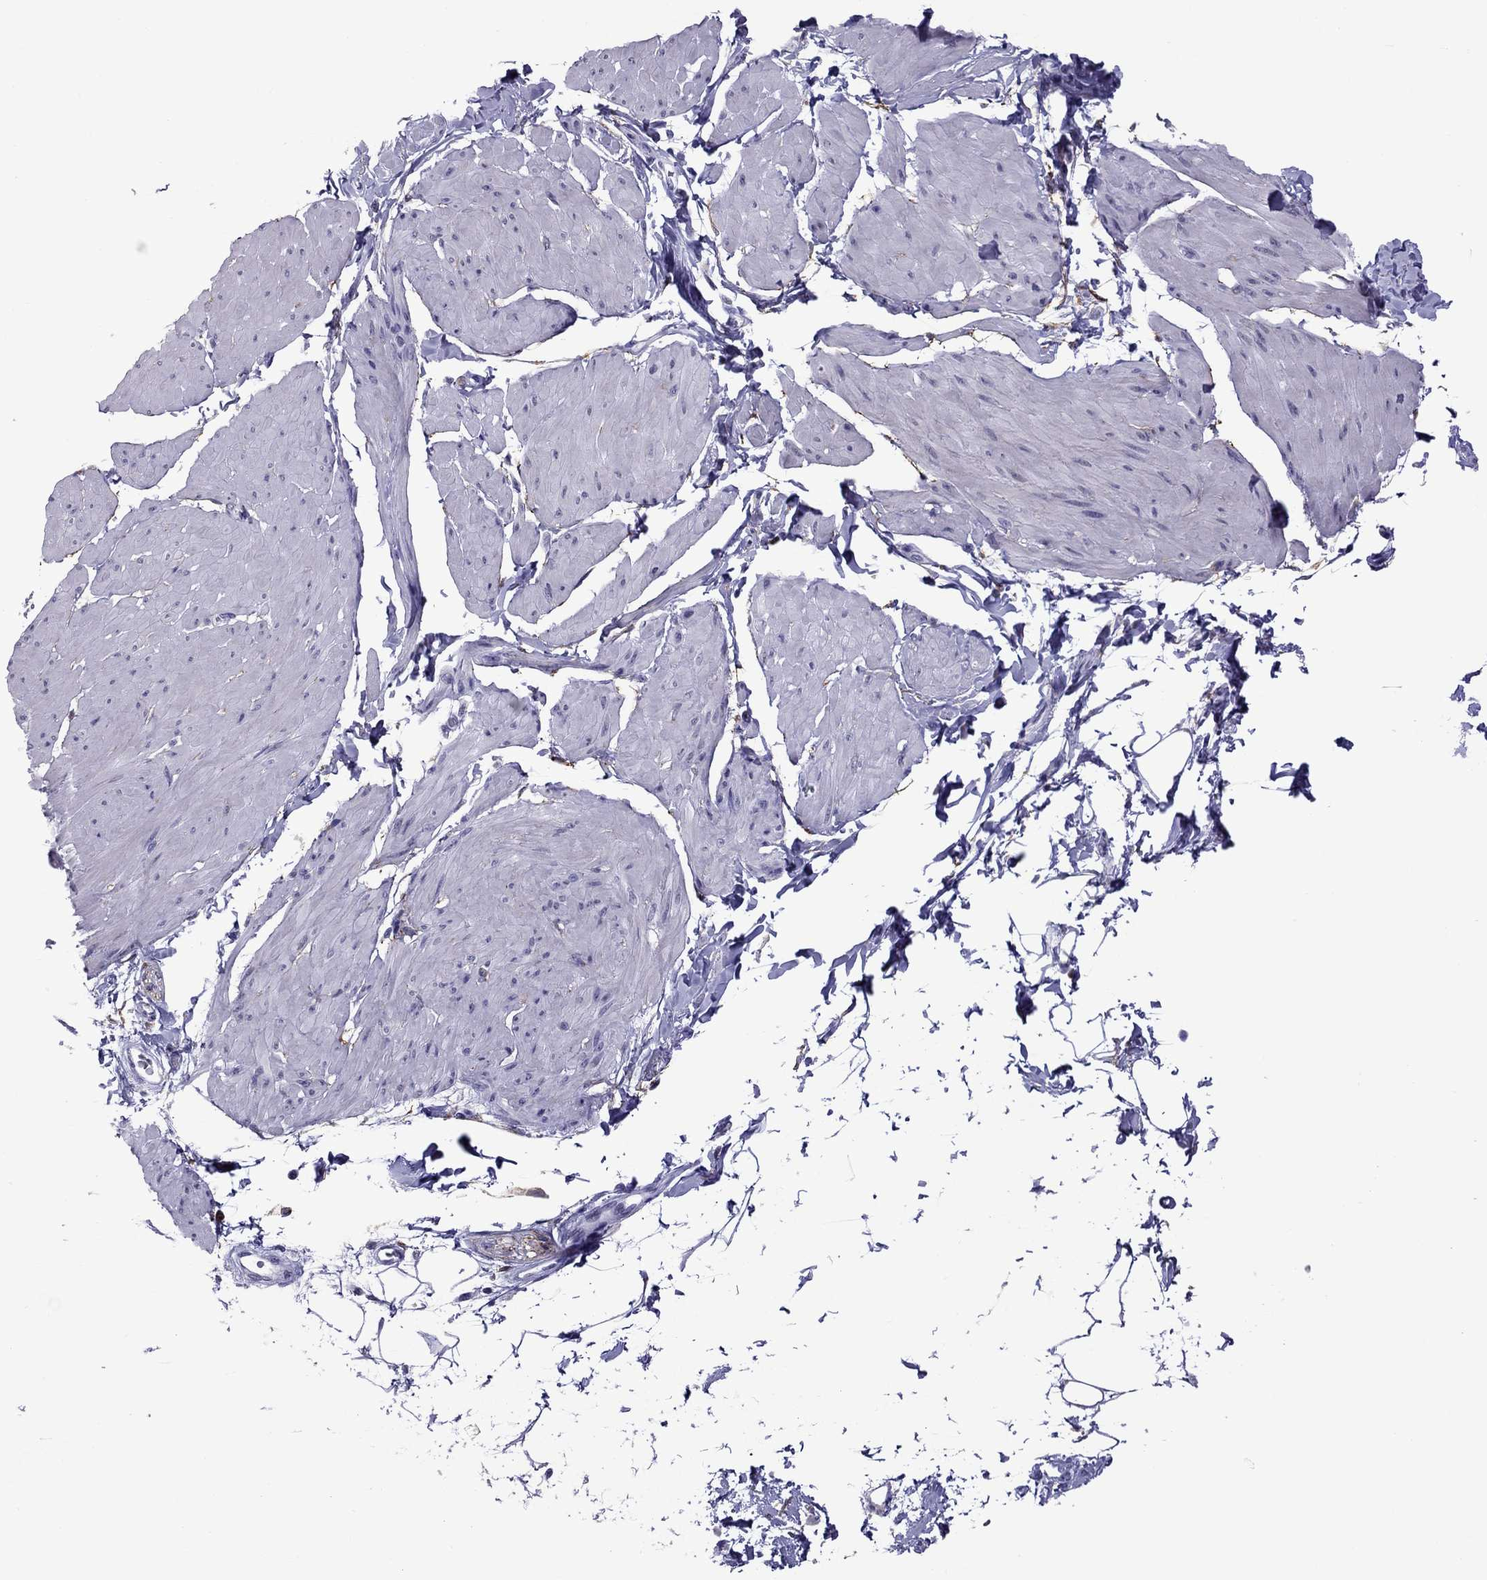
{"staining": {"intensity": "negative", "quantity": "none", "location": "none"}, "tissue": "smooth muscle", "cell_type": "Smooth muscle cells", "image_type": "normal", "snomed": [{"axis": "morphology", "description": "Normal tissue, NOS"}, {"axis": "topography", "description": "Adipose tissue"}, {"axis": "topography", "description": "Smooth muscle"}, {"axis": "topography", "description": "Peripheral nerve tissue"}], "caption": "A micrograph of smooth muscle stained for a protein displays no brown staining in smooth muscle cells.", "gene": "ZNF646", "patient": {"sex": "male", "age": 83}}